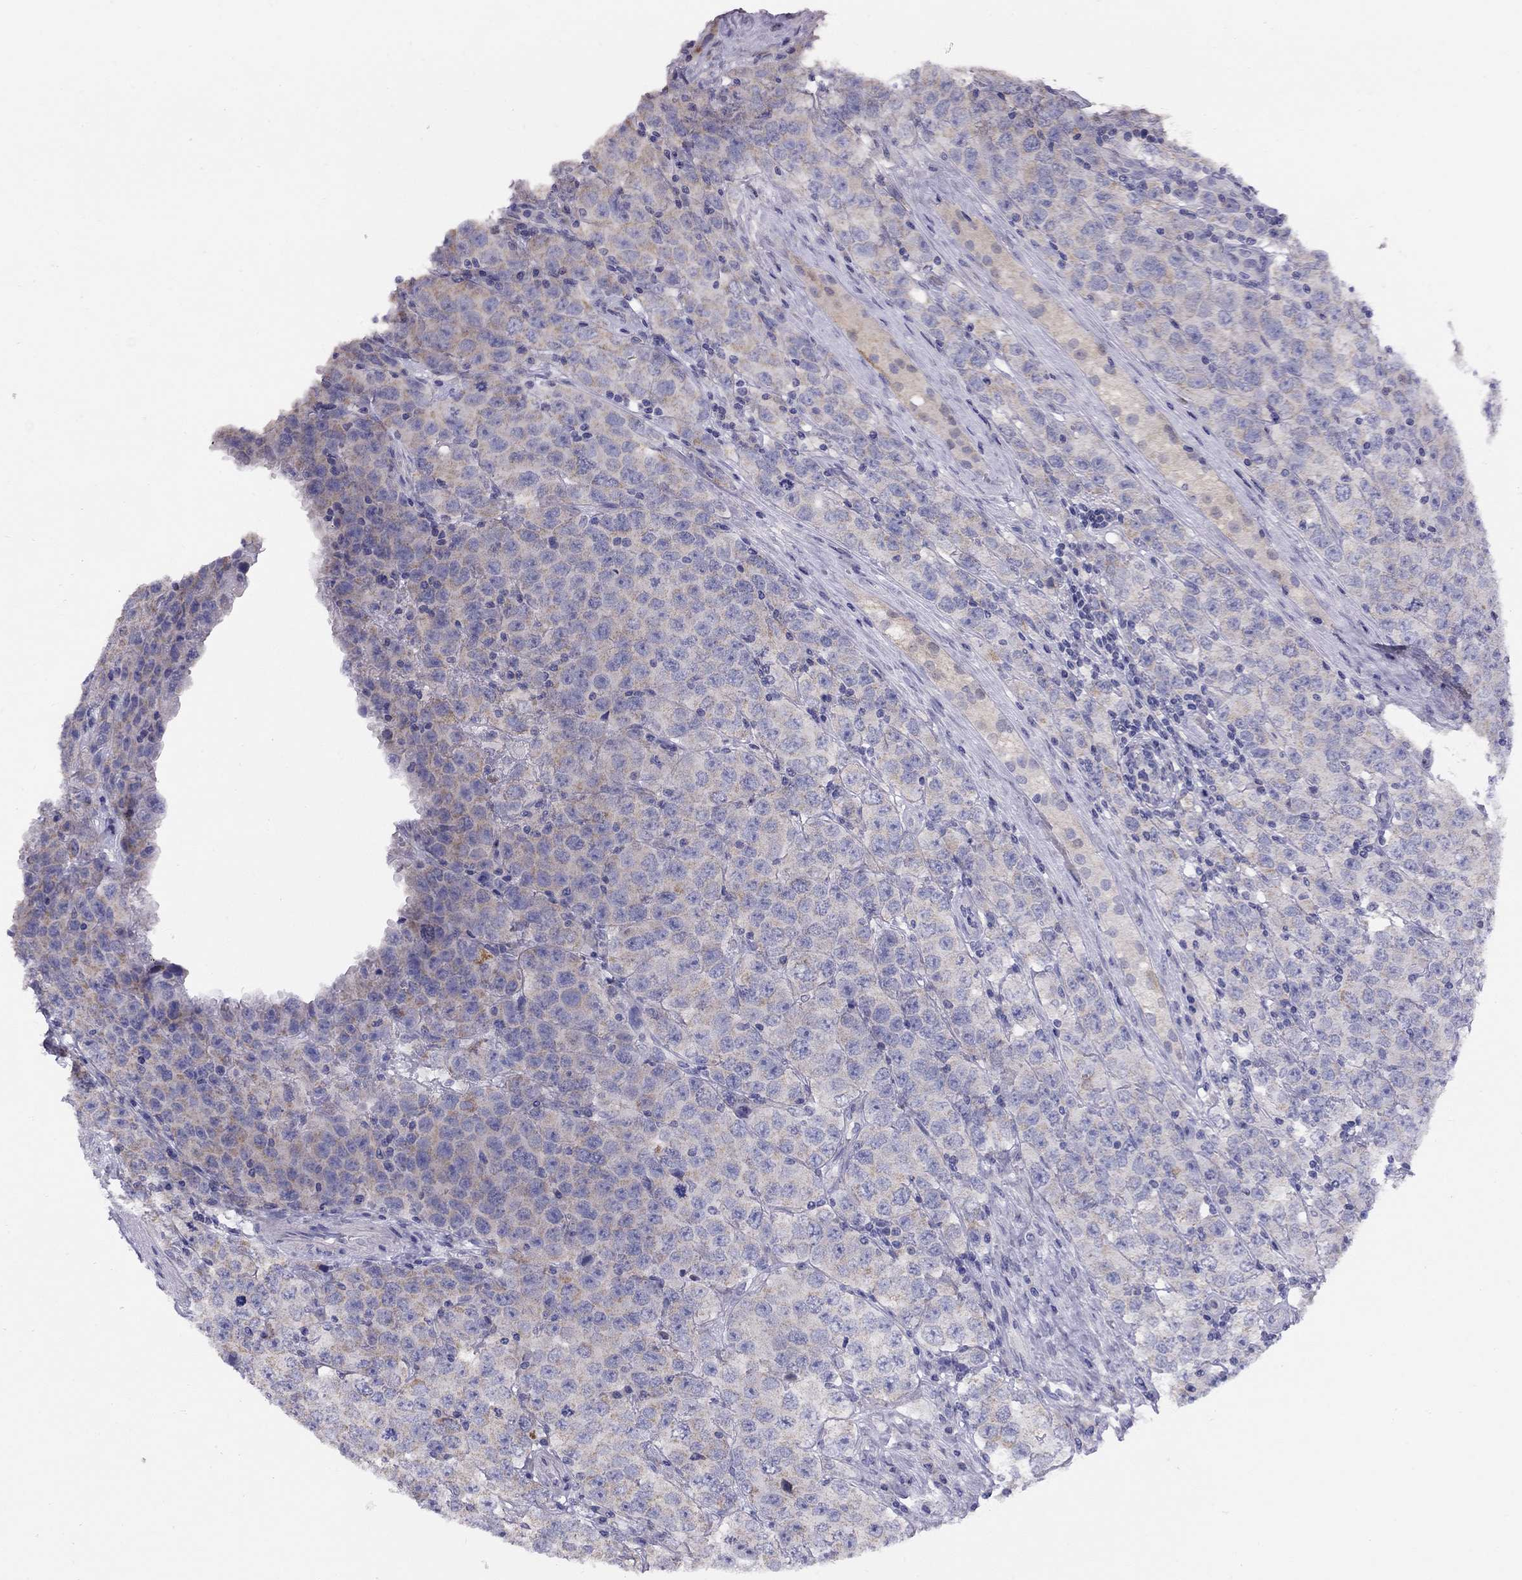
{"staining": {"intensity": "weak", "quantity": "<25%", "location": "cytoplasmic/membranous"}, "tissue": "testis cancer", "cell_type": "Tumor cells", "image_type": "cancer", "snomed": [{"axis": "morphology", "description": "Seminoma, NOS"}, {"axis": "topography", "description": "Testis"}], "caption": "Immunohistochemistry (IHC) micrograph of testis cancer stained for a protein (brown), which reveals no positivity in tumor cells.", "gene": "CITED1", "patient": {"sex": "male", "age": 52}}